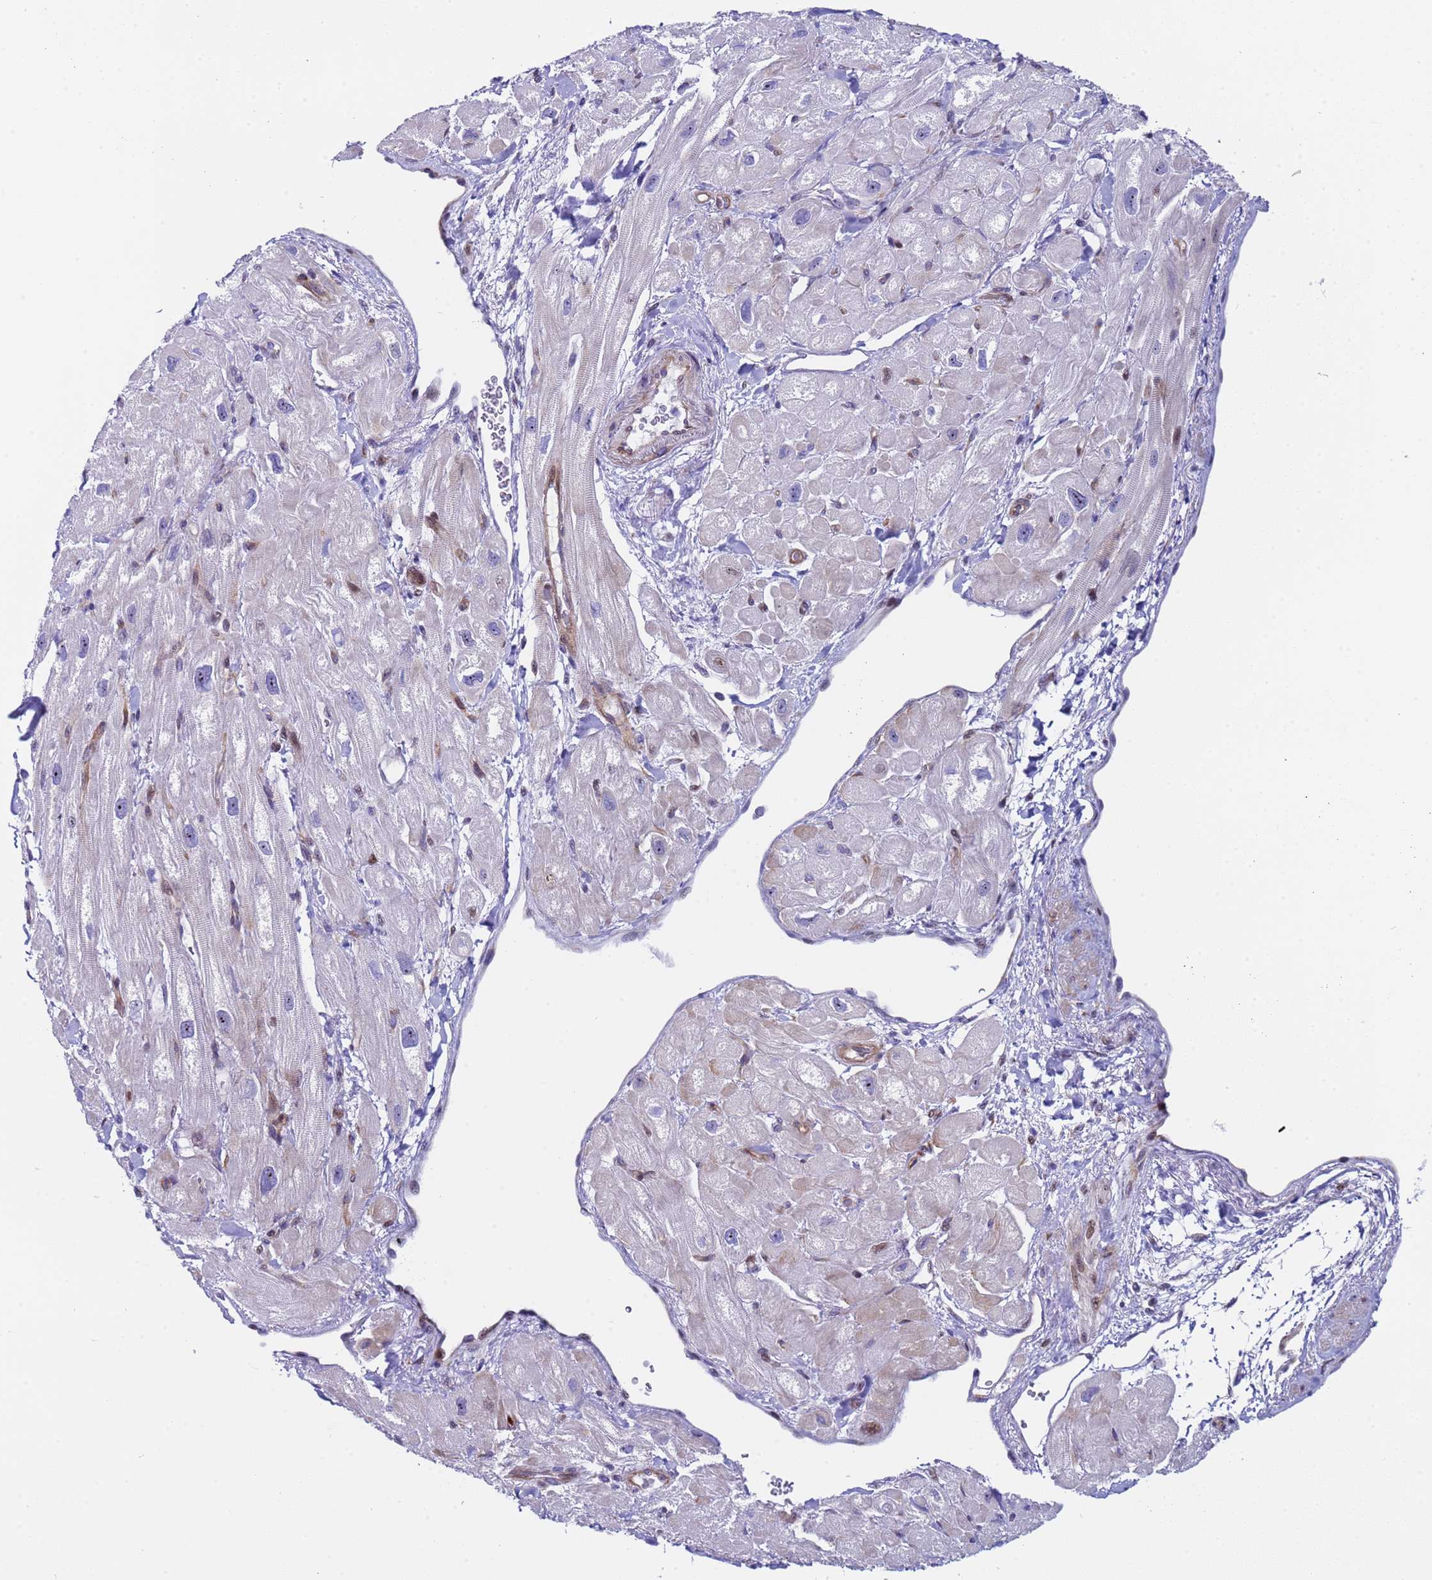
{"staining": {"intensity": "negative", "quantity": "none", "location": "none"}, "tissue": "heart muscle", "cell_type": "Cardiomyocytes", "image_type": "normal", "snomed": [{"axis": "morphology", "description": "Normal tissue, NOS"}, {"axis": "topography", "description": "Heart"}], "caption": "Benign heart muscle was stained to show a protein in brown. There is no significant positivity in cardiomyocytes.", "gene": "POP5", "patient": {"sex": "male", "age": 65}}